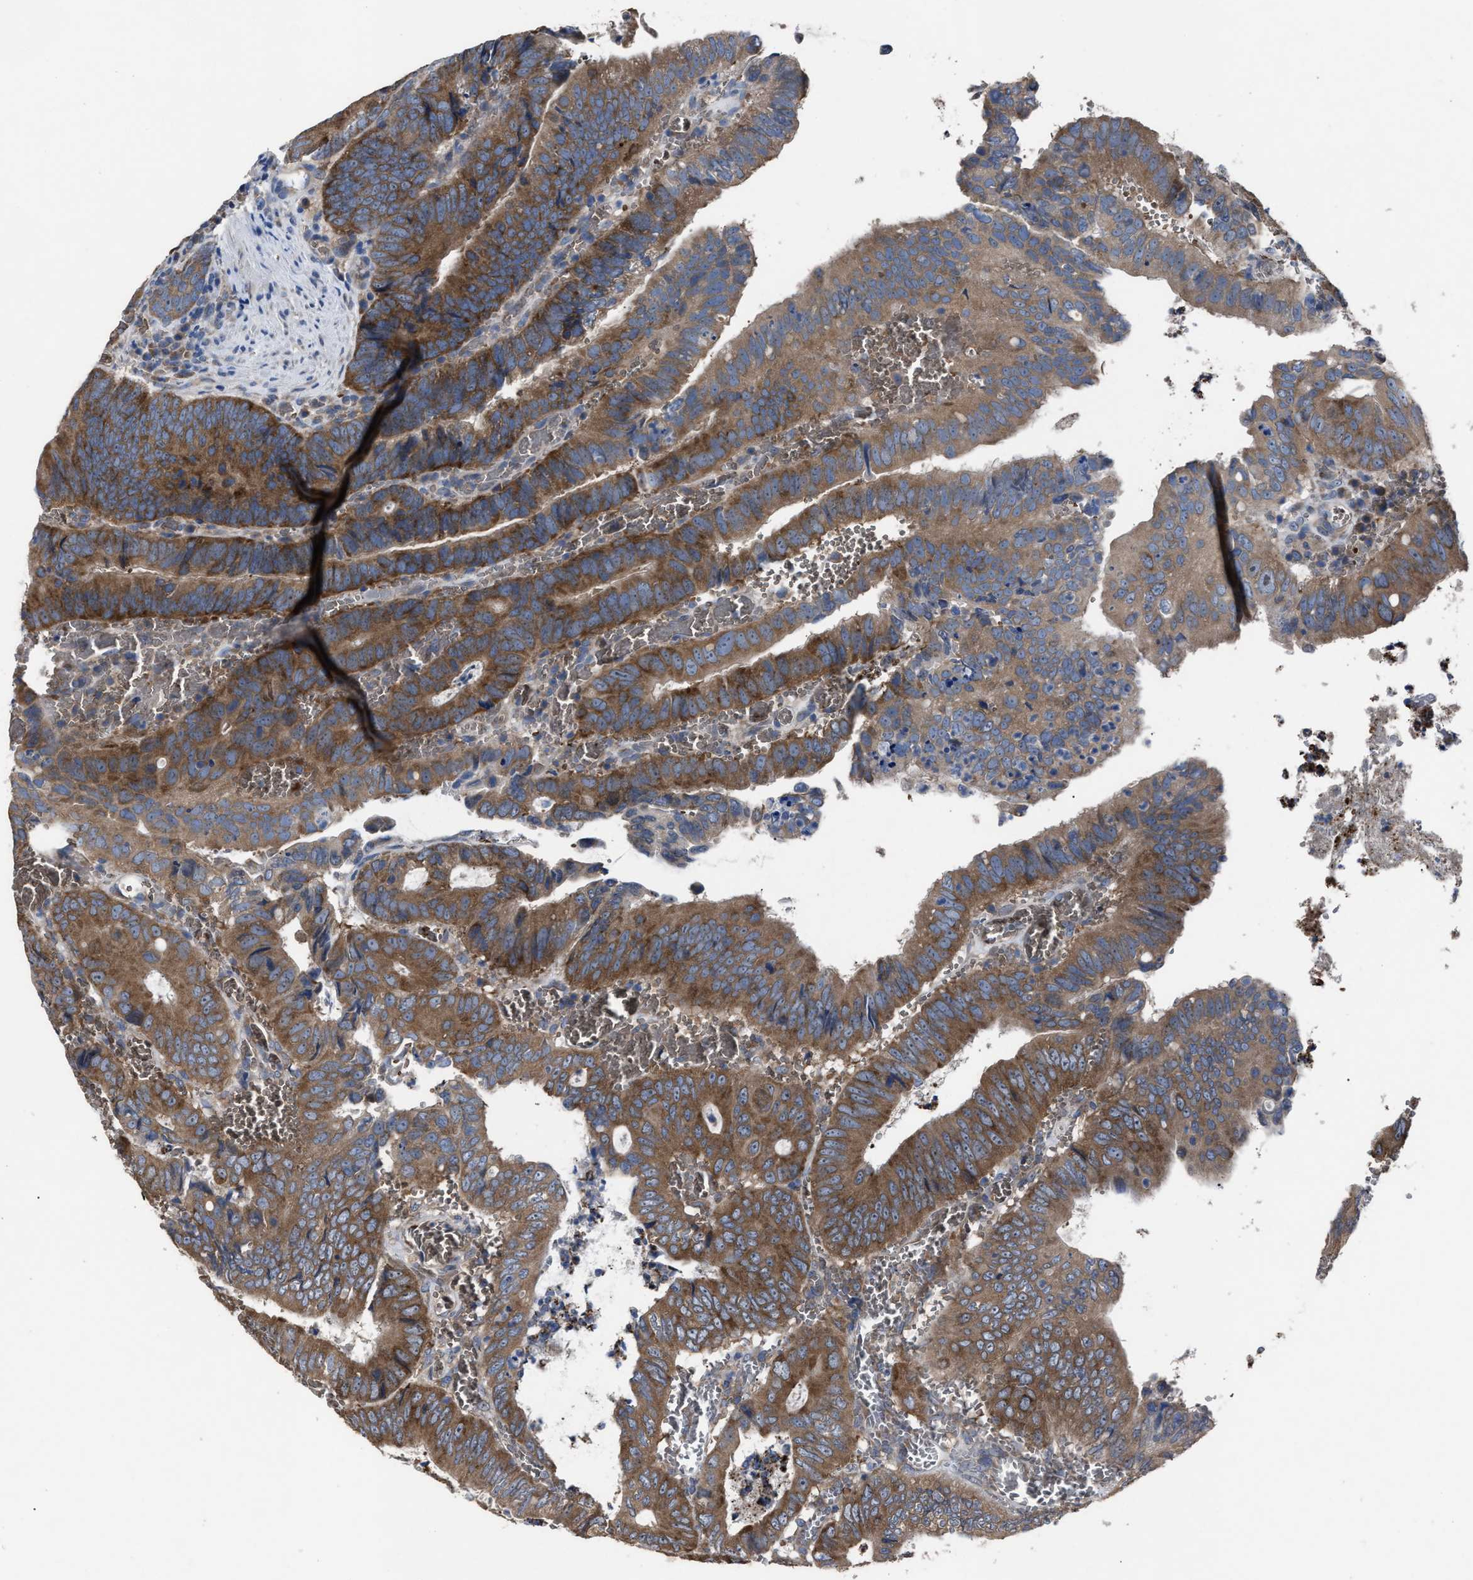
{"staining": {"intensity": "moderate", "quantity": ">75%", "location": "cytoplasmic/membranous"}, "tissue": "colorectal cancer", "cell_type": "Tumor cells", "image_type": "cancer", "snomed": [{"axis": "morphology", "description": "Inflammation, NOS"}, {"axis": "morphology", "description": "Adenocarcinoma, NOS"}, {"axis": "topography", "description": "Colon"}], "caption": "The image reveals immunohistochemical staining of adenocarcinoma (colorectal). There is moderate cytoplasmic/membranous expression is seen in approximately >75% of tumor cells.", "gene": "UPF1", "patient": {"sex": "male", "age": 72}}